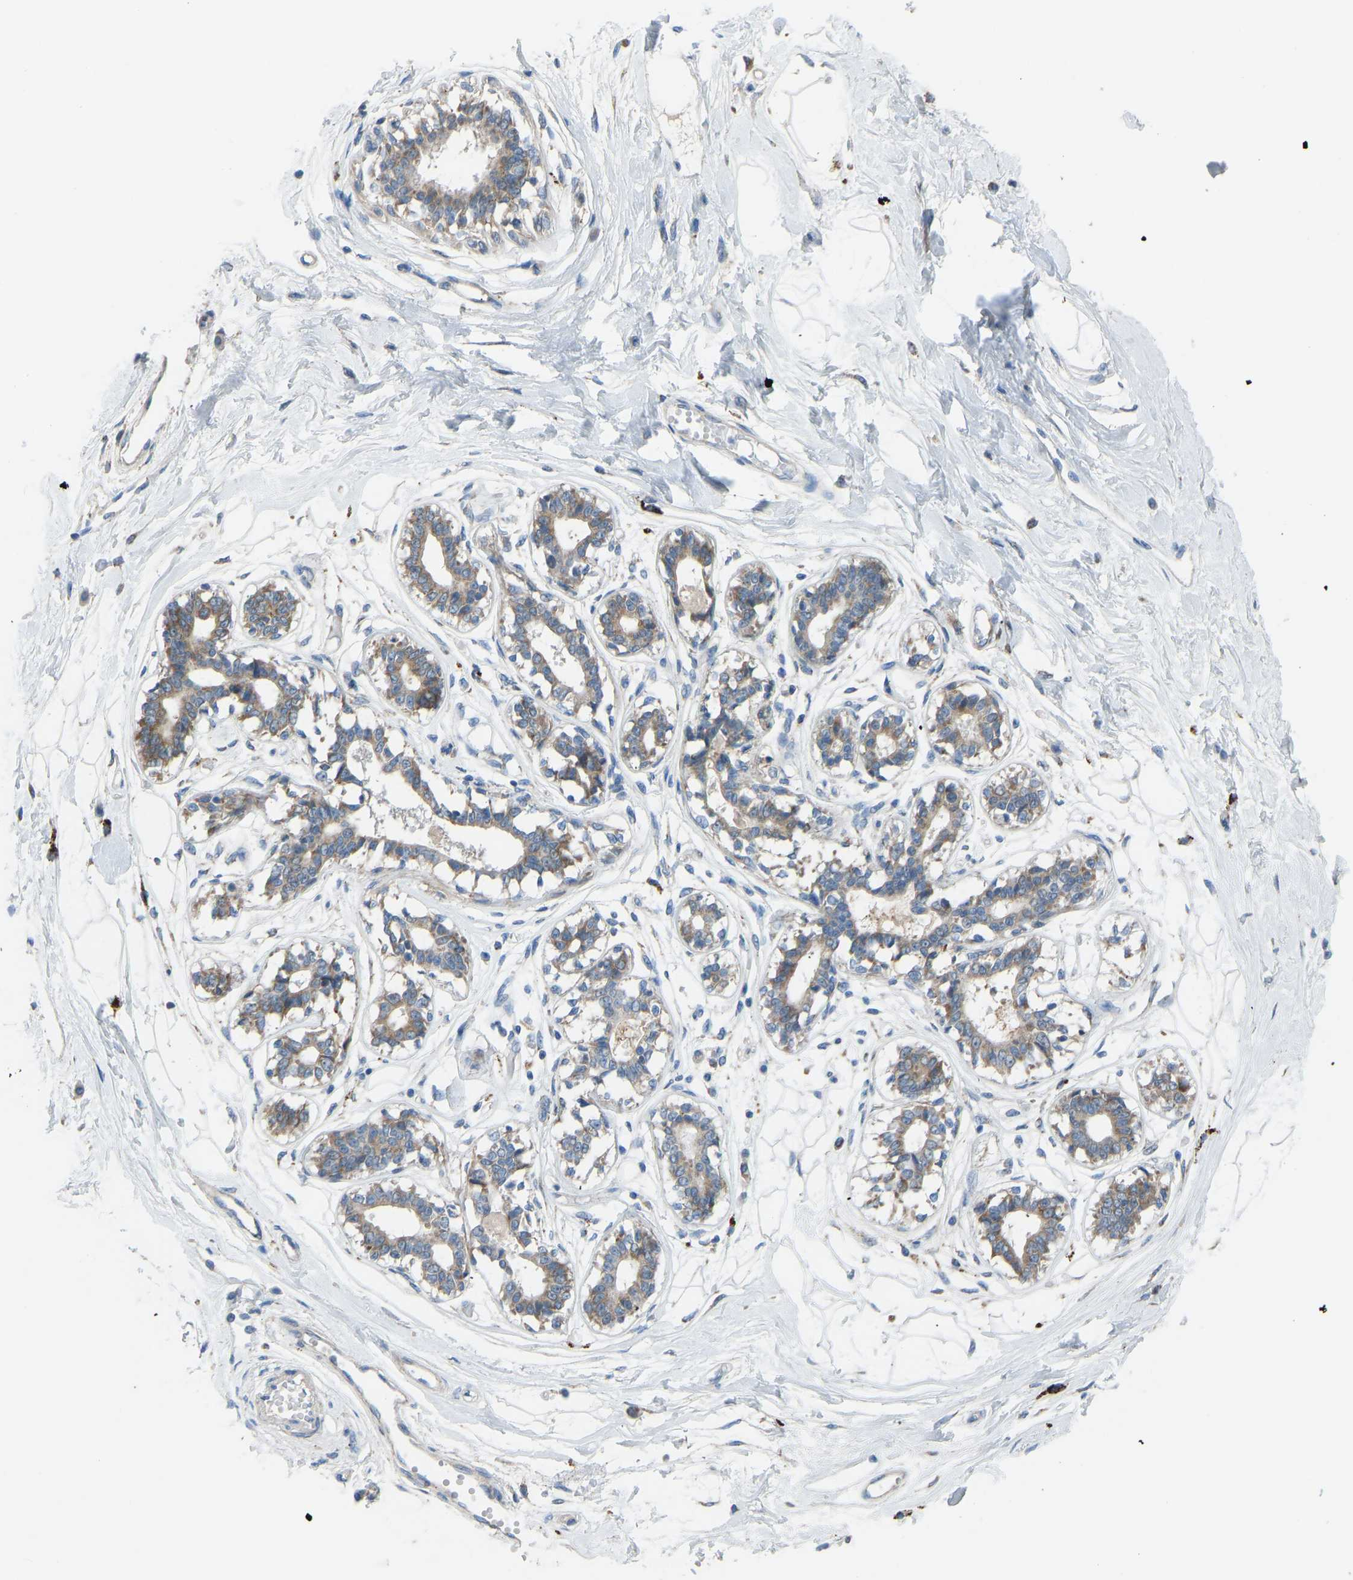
{"staining": {"intensity": "negative", "quantity": "none", "location": "none"}, "tissue": "breast", "cell_type": "Adipocytes", "image_type": "normal", "snomed": [{"axis": "morphology", "description": "Normal tissue, NOS"}, {"axis": "topography", "description": "Breast"}], "caption": "This is an immunohistochemistry micrograph of normal breast. There is no positivity in adipocytes.", "gene": "SMIM20", "patient": {"sex": "female", "age": 45}}